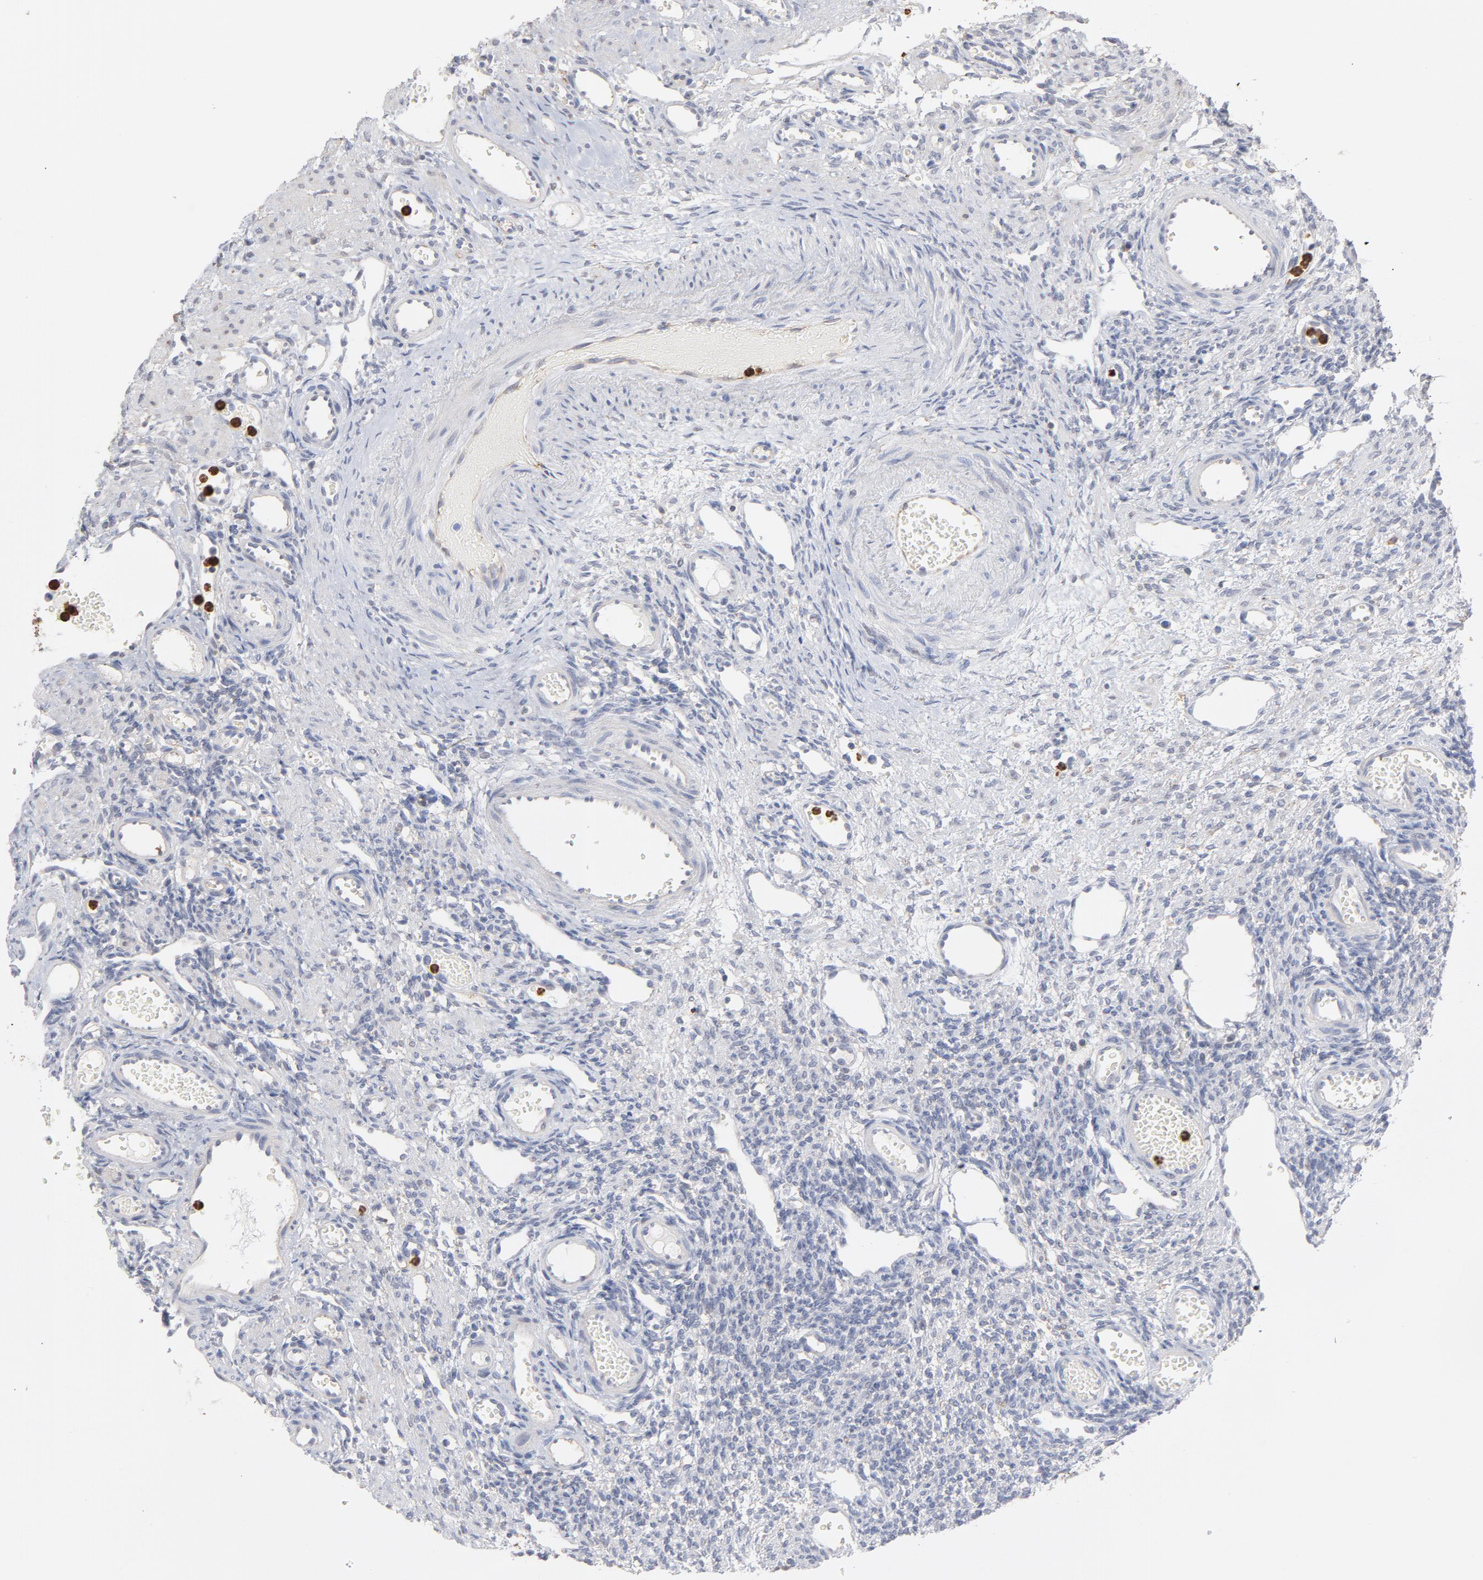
{"staining": {"intensity": "weak", "quantity": "25%-75%", "location": "nuclear"}, "tissue": "ovary", "cell_type": "Follicle cells", "image_type": "normal", "snomed": [{"axis": "morphology", "description": "Normal tissue, NOS"}, {"axis": "topography", "description": "Ovary"}], "caption": "A micrograph of human ovary stained for a protein shows weak nuclear brown staining in follicle cells. (IHC, brightfield microscopy, high magnification).", "gene": "PNMA1", "patient": {"sex": "female", "age": 33}}